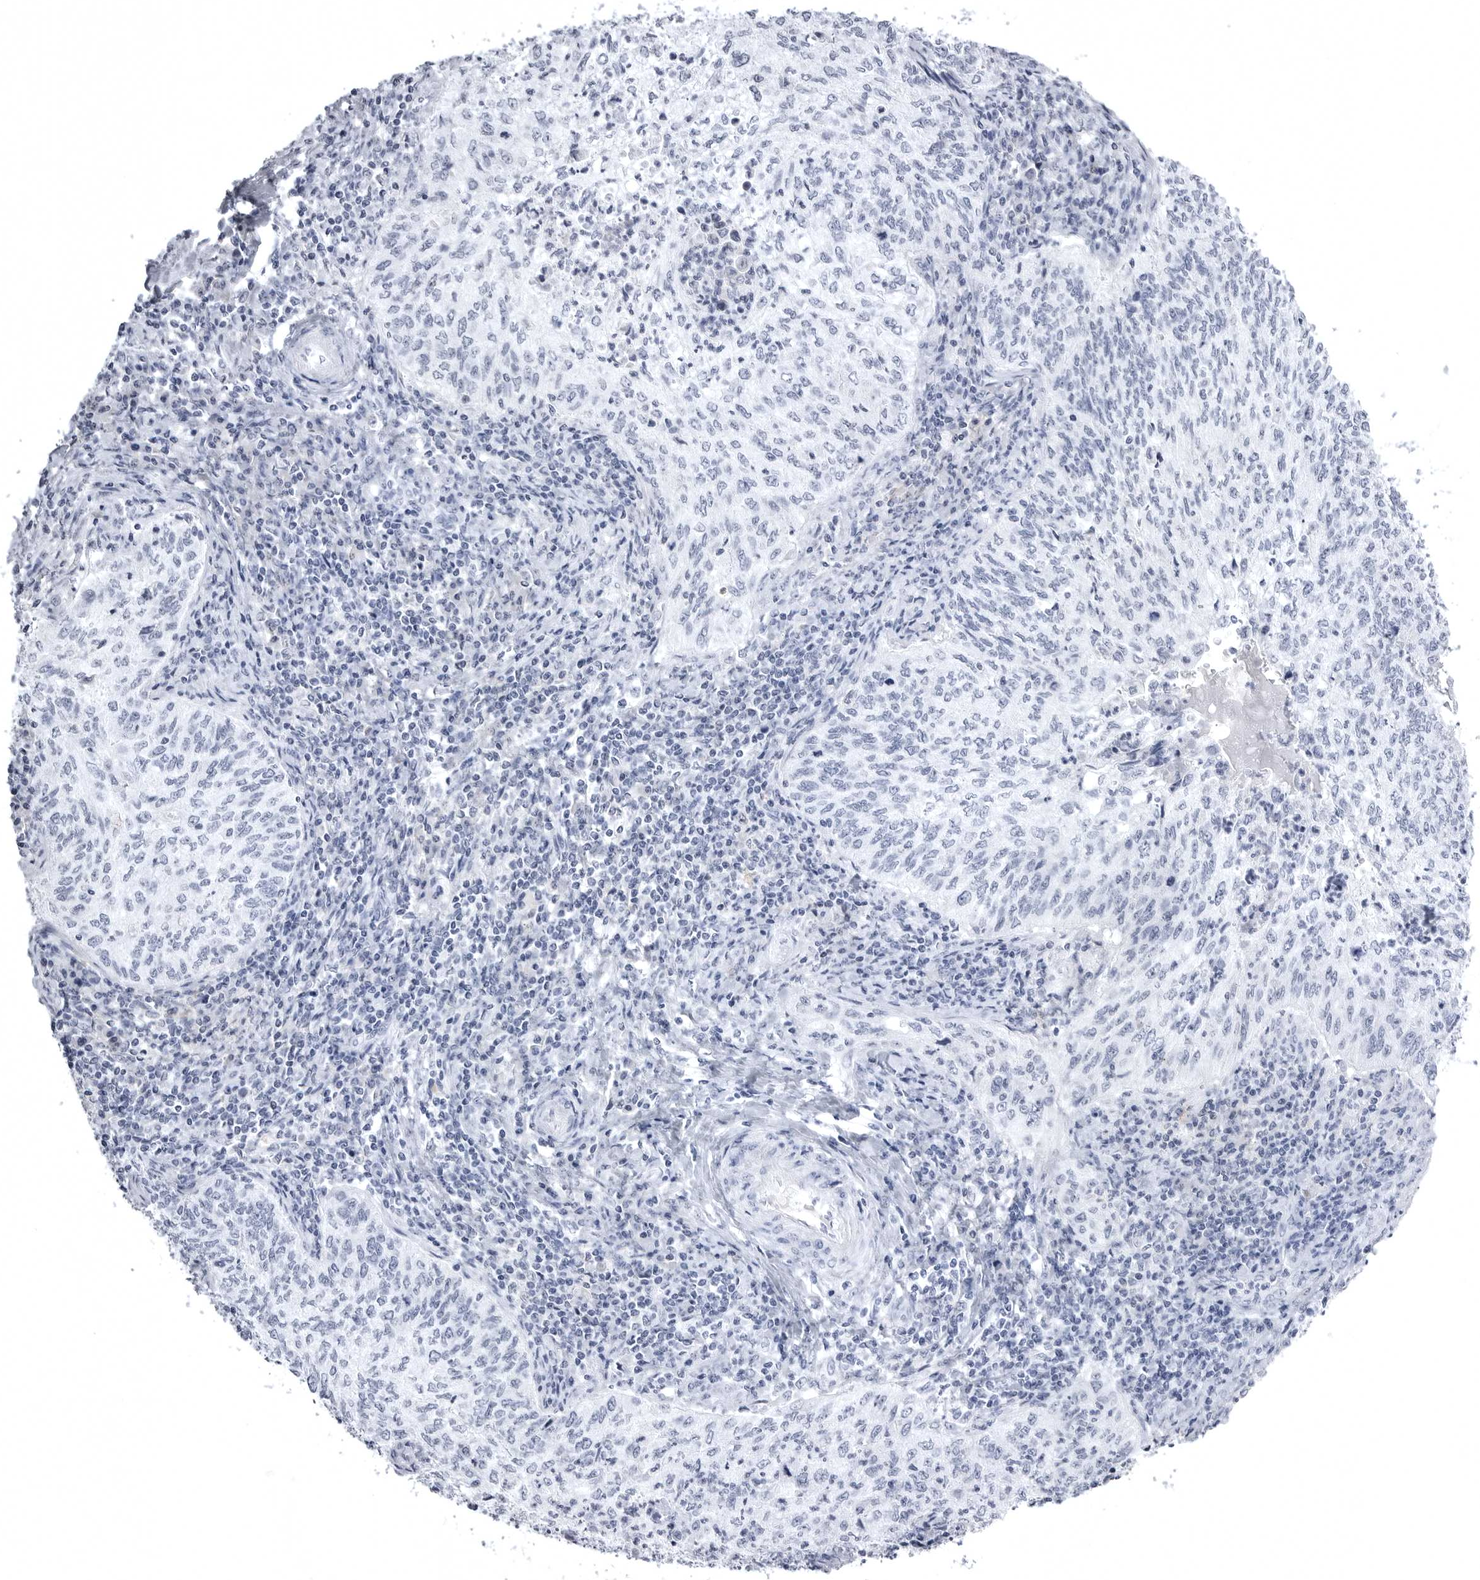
{"staining": {"intensity": "negative", "quantity": "none", "location": "none"}, "tissue": "cervical cancer", "cell_type": "Tumor cells", "image_type": "cancer", "snomed": [{"axis": "morphology", "description": "Squamous cell carcinoma, NOS"}, {"axis": "topography", "description": "Cervix"}], "caption": "Tumor cells show no significant positivity in cervical cancer (squamous cell carcinoma).", "gene": "TUFM", "patient": {"sex": "female", "age": 30}}